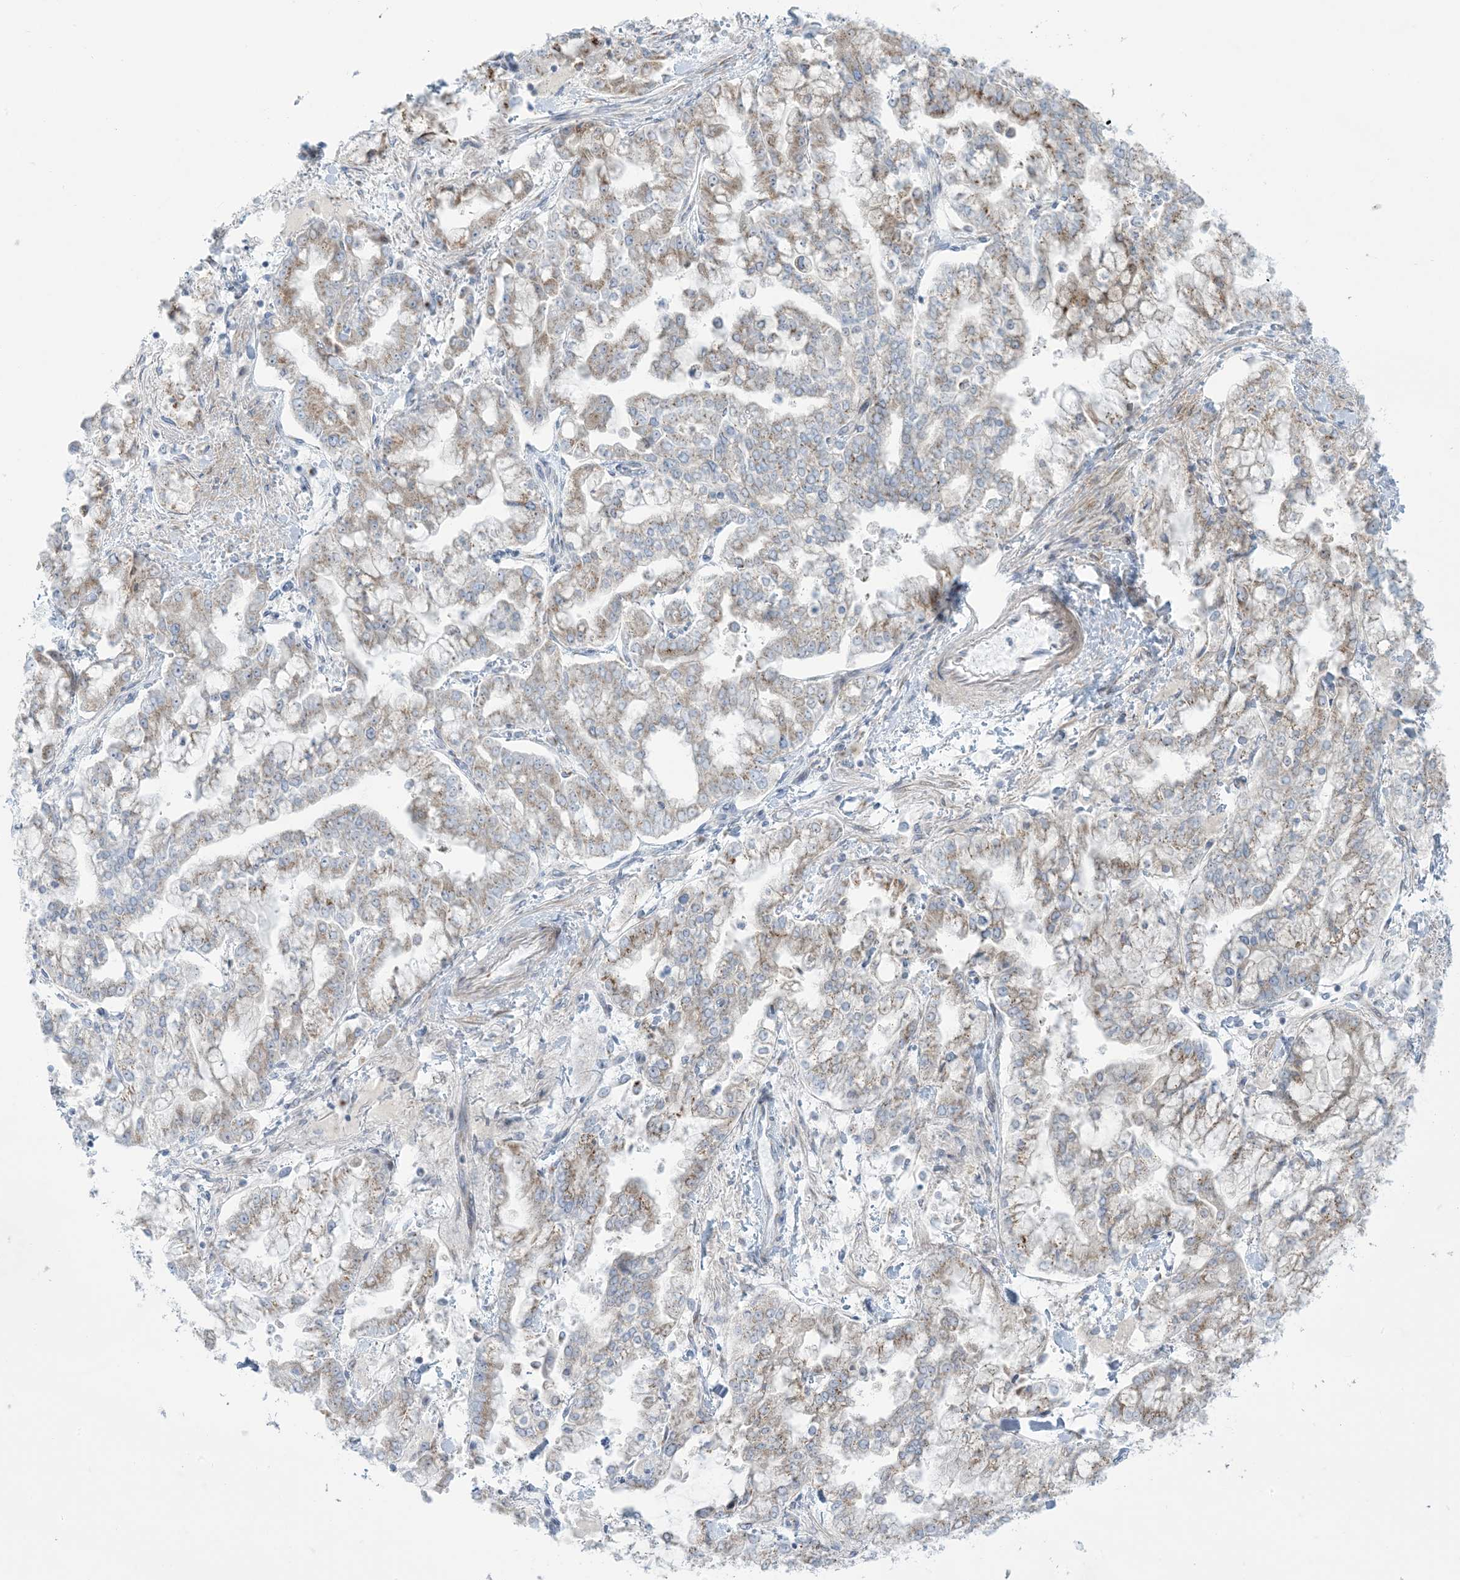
{"staining": {"intensity": "moderate", "quantity": "25%-75%", "location": "cytoplasmic/membranous"}, "tissue": "stomach cancer", "cell_type": "Tumor cells", "image_type": "cancer", "snomed": [{"axis": "morphology", "description": "Normal tissue, NOS"}, {"axis": "morphology", "description": "Adenocarcinoma, NOS"}, {"axis": "topography", "description": "Stomach, upper"}, {"axis": "topography", "description": "Stomach"}], "caption": "This is an image of immunohistochemistry staining of stomach adenocarcinoma, which shows moderate staining in the cytoplasmic/membranous of tumor cells.", "gene": "AFTPH", "patient": {"sex": "male", "age": 76}}